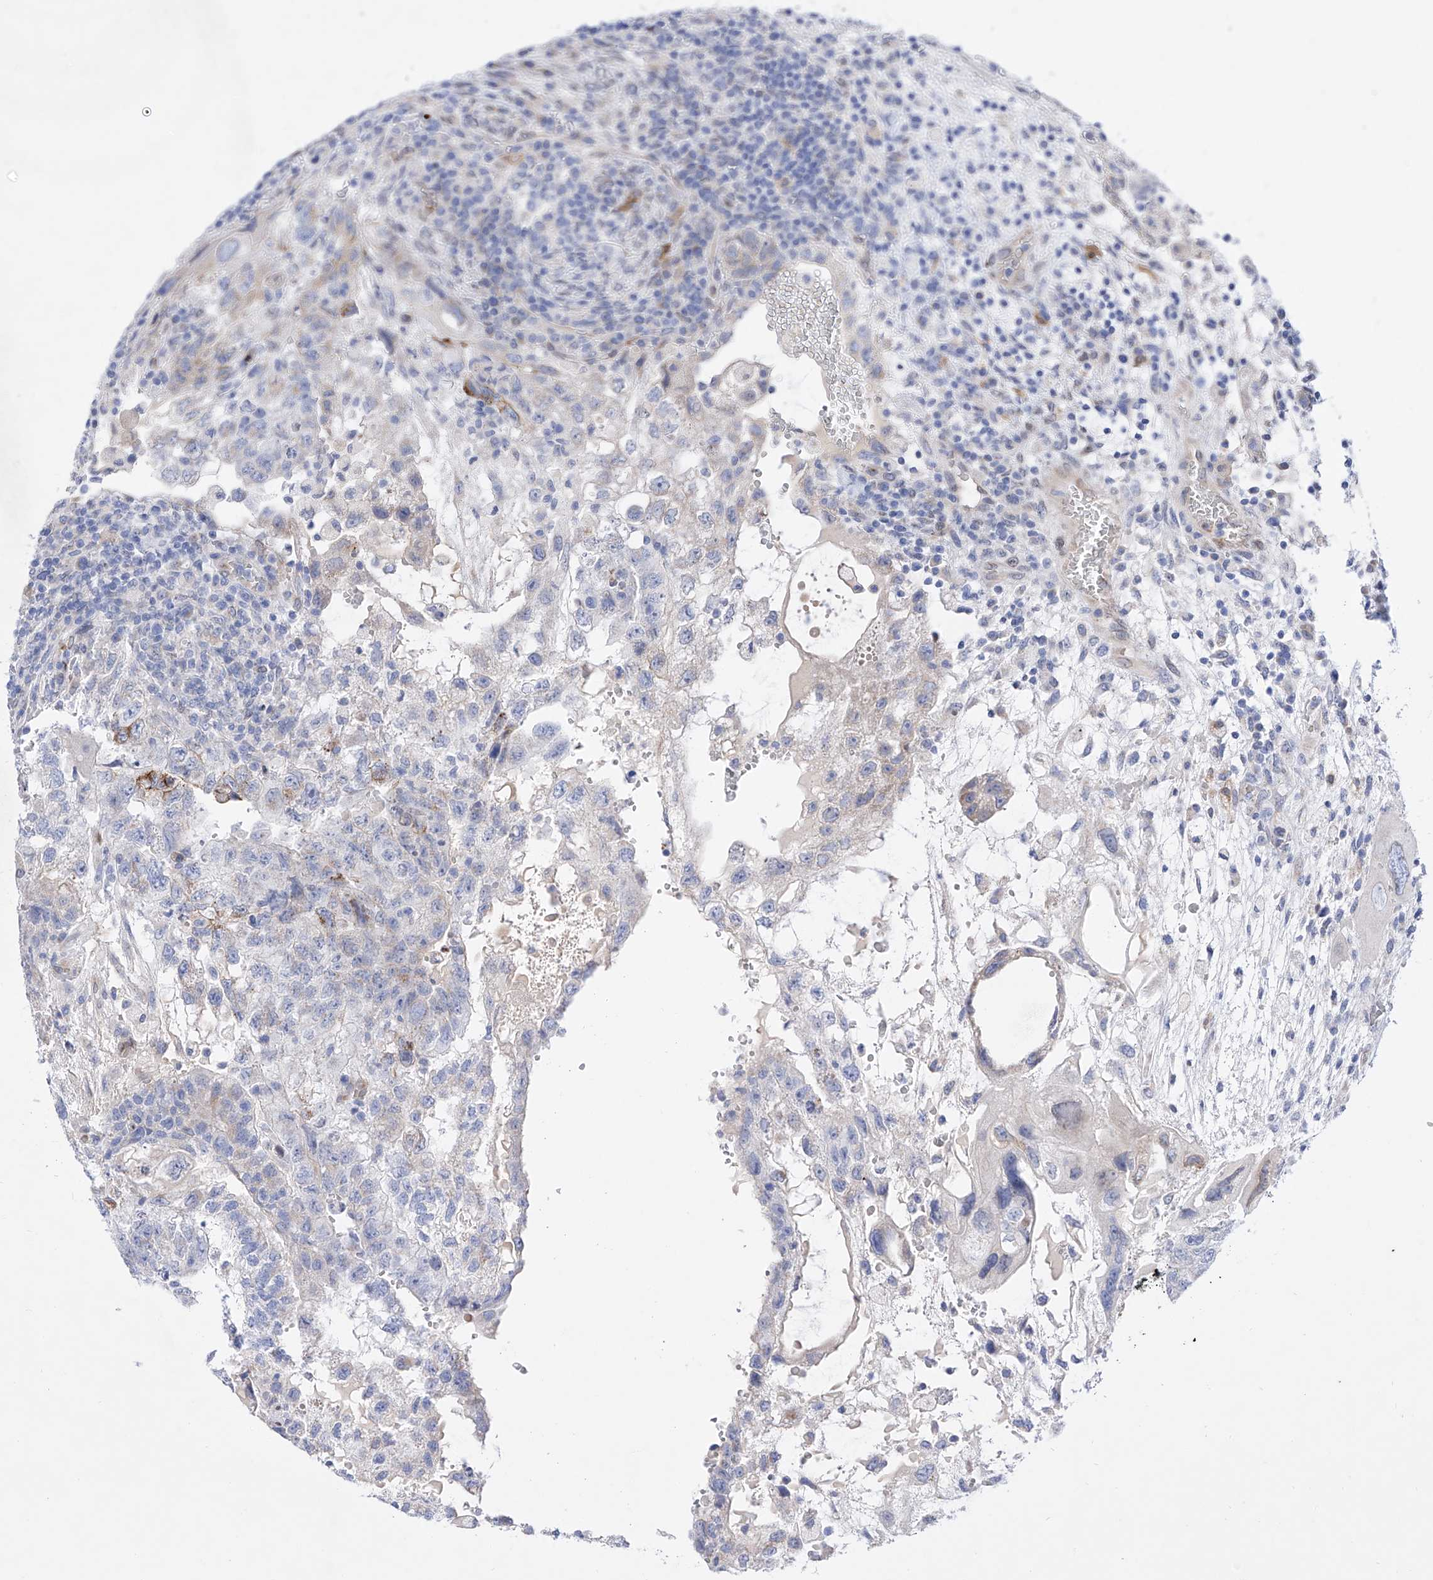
{"staining": {"intensity": "negative", "quantity": "none", "location": "none"}, "tissue": "testis cancer", "cell_type": "Tumor cells", "image_type": "cancer", "snomed": [{"axis": "morphology", "description": "Carcinoma, Embryonal, NOS"}, {"axis": "topography", "description": "Testis"}], "caption": "IHC micrograph of testis cancer (embryonal carcinoma) stained for a protein (brown), which displays no positivity in tumor cells. (DAB (3,3'-diaminobenzidine) immunohistochemistry, high magnification).", "gene": "LCLAT1", "patient": {"sex": "male", "age": 36}}